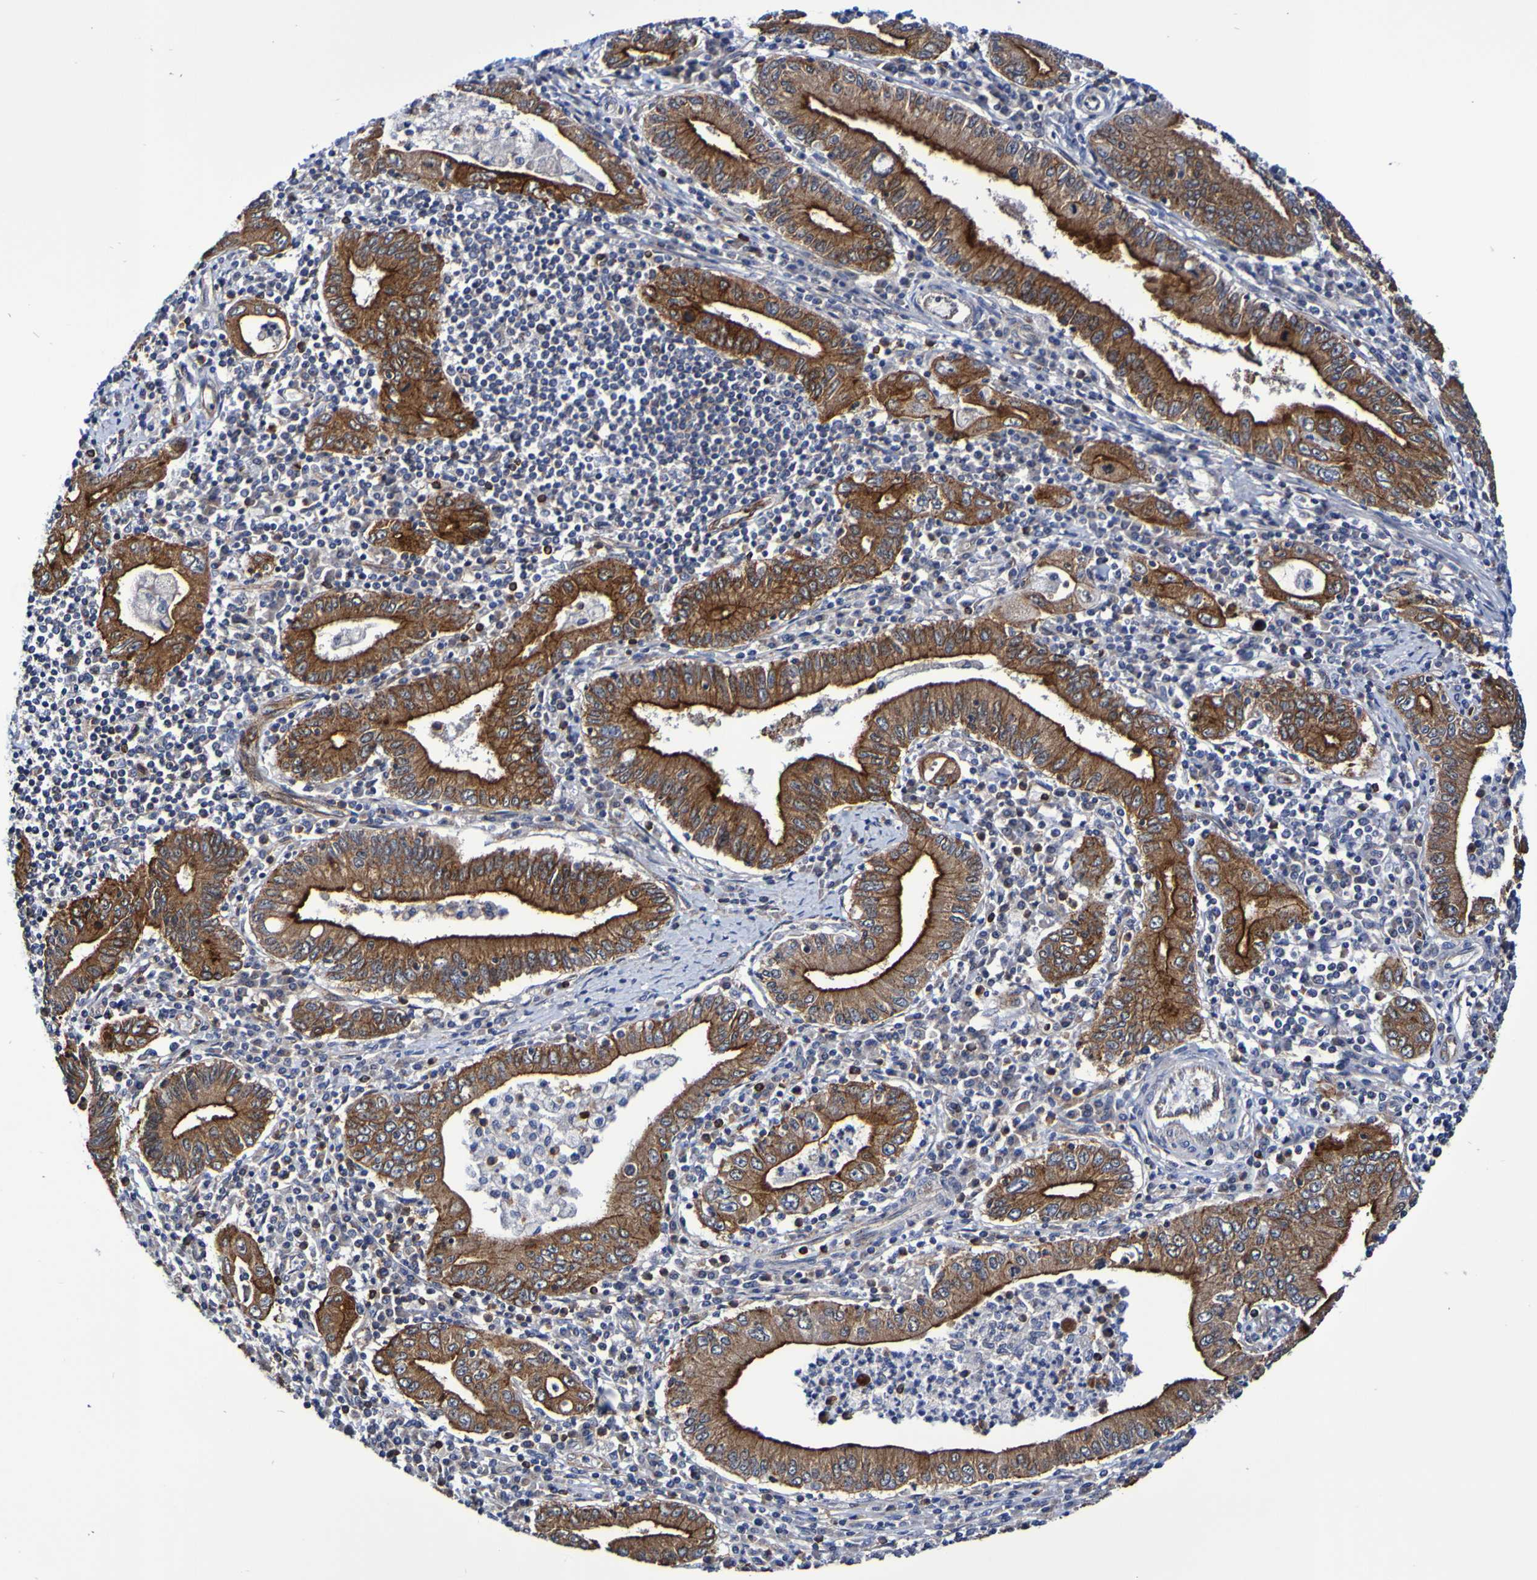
{"staining": {"intensity": "strong", "quantity": ">75%", "location": "cytoplasmic/membranous"}, "tissue": "stomach cancer", "cell_type": "Tumor cells", "image_type": "cancer", "snomed": [{"axis": "morphology", "description": "Normal tissue, NOS"}, {"axis": "morphology", "description": "Adenocarcinoma, NOS"}, {"axis": "topography", "description": "Esophagus"}, {"axis": "topography", "description": "Stomach, upper"}, {"axis": "topography", "description": "Peripheral nerve tissue"}], "caption": "A photomicrograph of human stomach adenocarcinoma stained for a protein shows strong cytoplasmic/membranous brown staining in tumor cells.", "gene": "GJB1", "patient": {"sex": "male", "age": 62}}